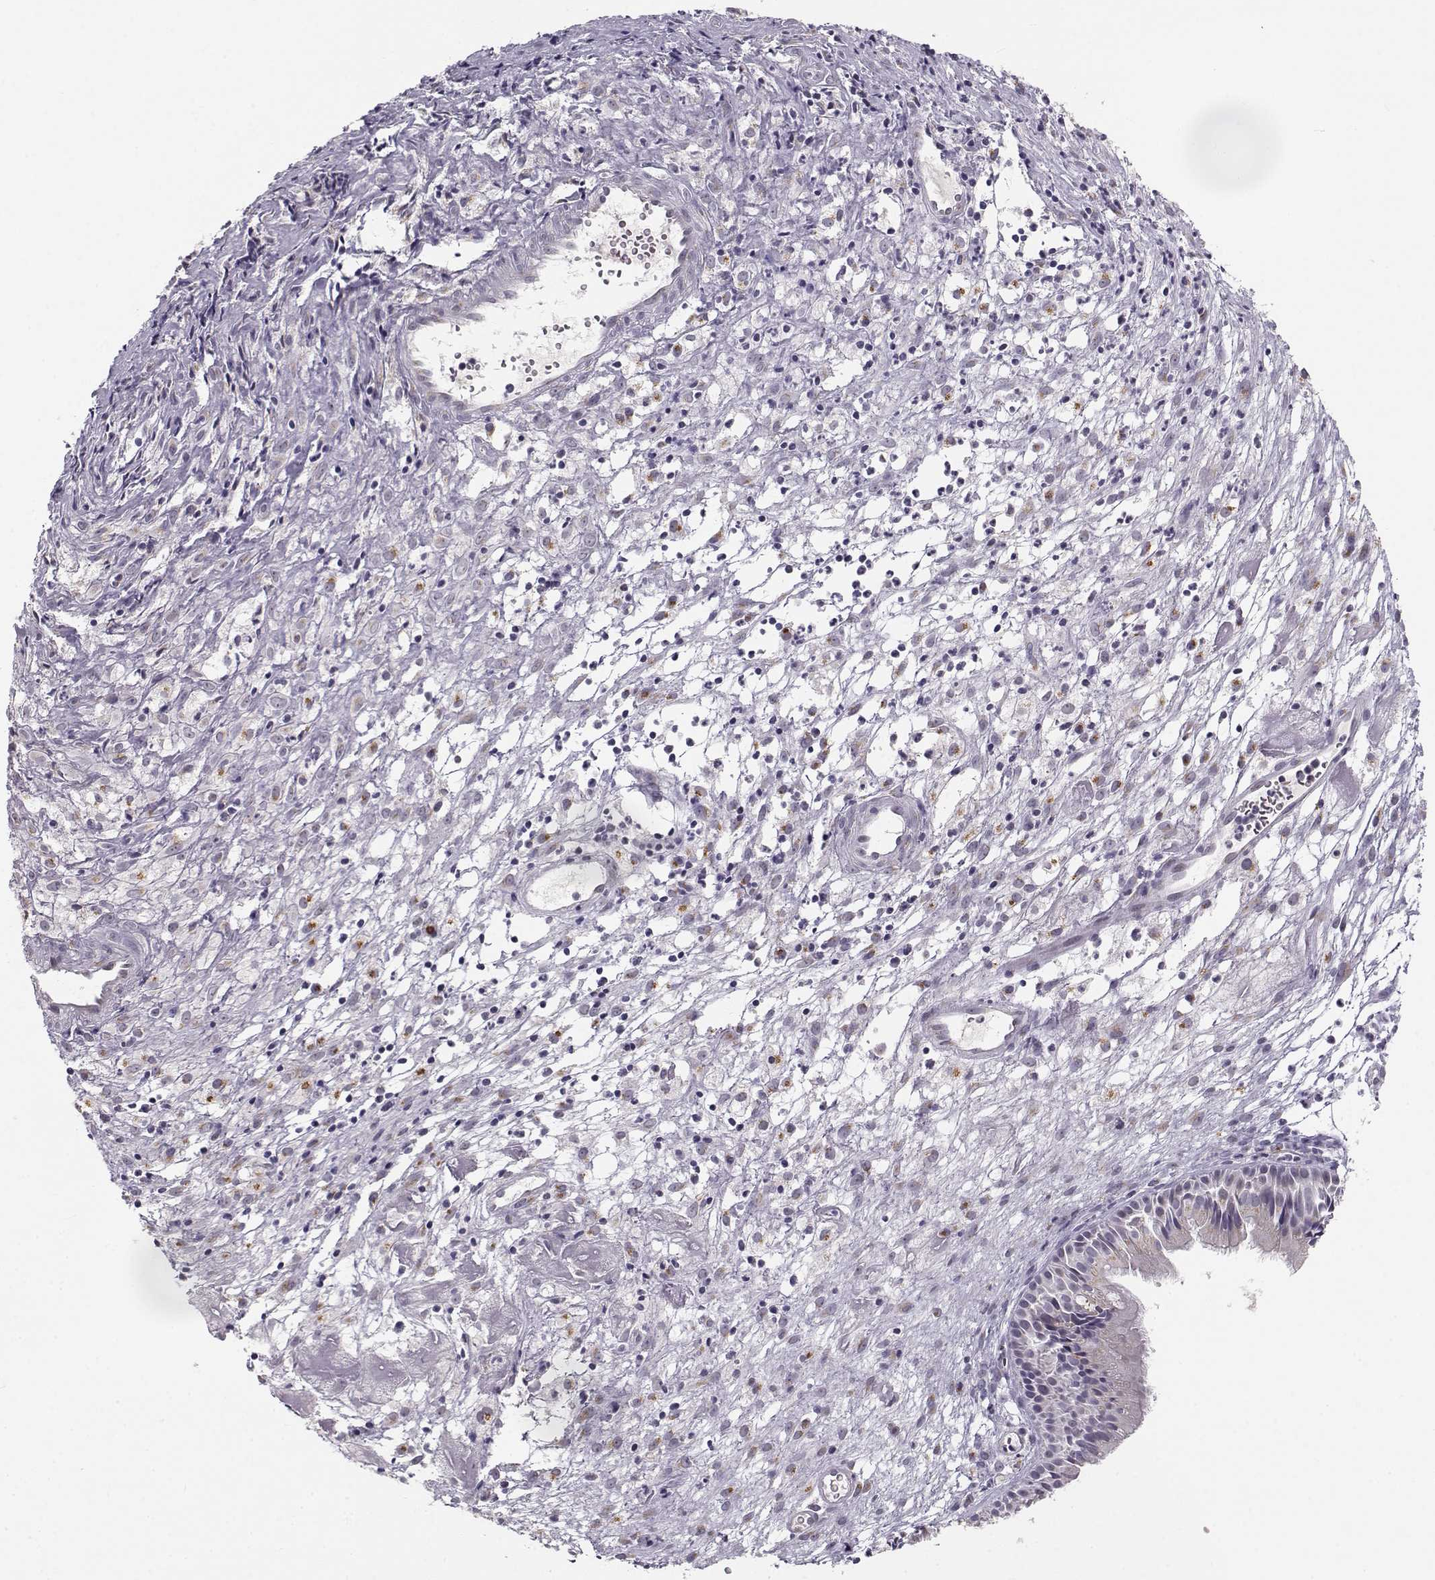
{"staining": {"intensity": "weak", "quantity": "25%-75%", "location": "cytoplasmic/membranous"}, "tissue": "nasopharynx", "cell_type": "Respiratory epithelial cells", "image_type": "normal", "snomed": [{"axis": "morphology", "description": "Normal tissue, NOS"}, {"axis": "topography", "description": "Nasopharynx"}], "caption": "Immunohistochemical staining of normal nasopharynx shows low levels of weak cytoplasmic/membranous expression in approximately 25%-75% of respiratory epithelial cells.", "gene": "SLC4A5", "patient": {"sex": "male", "age": 83}}